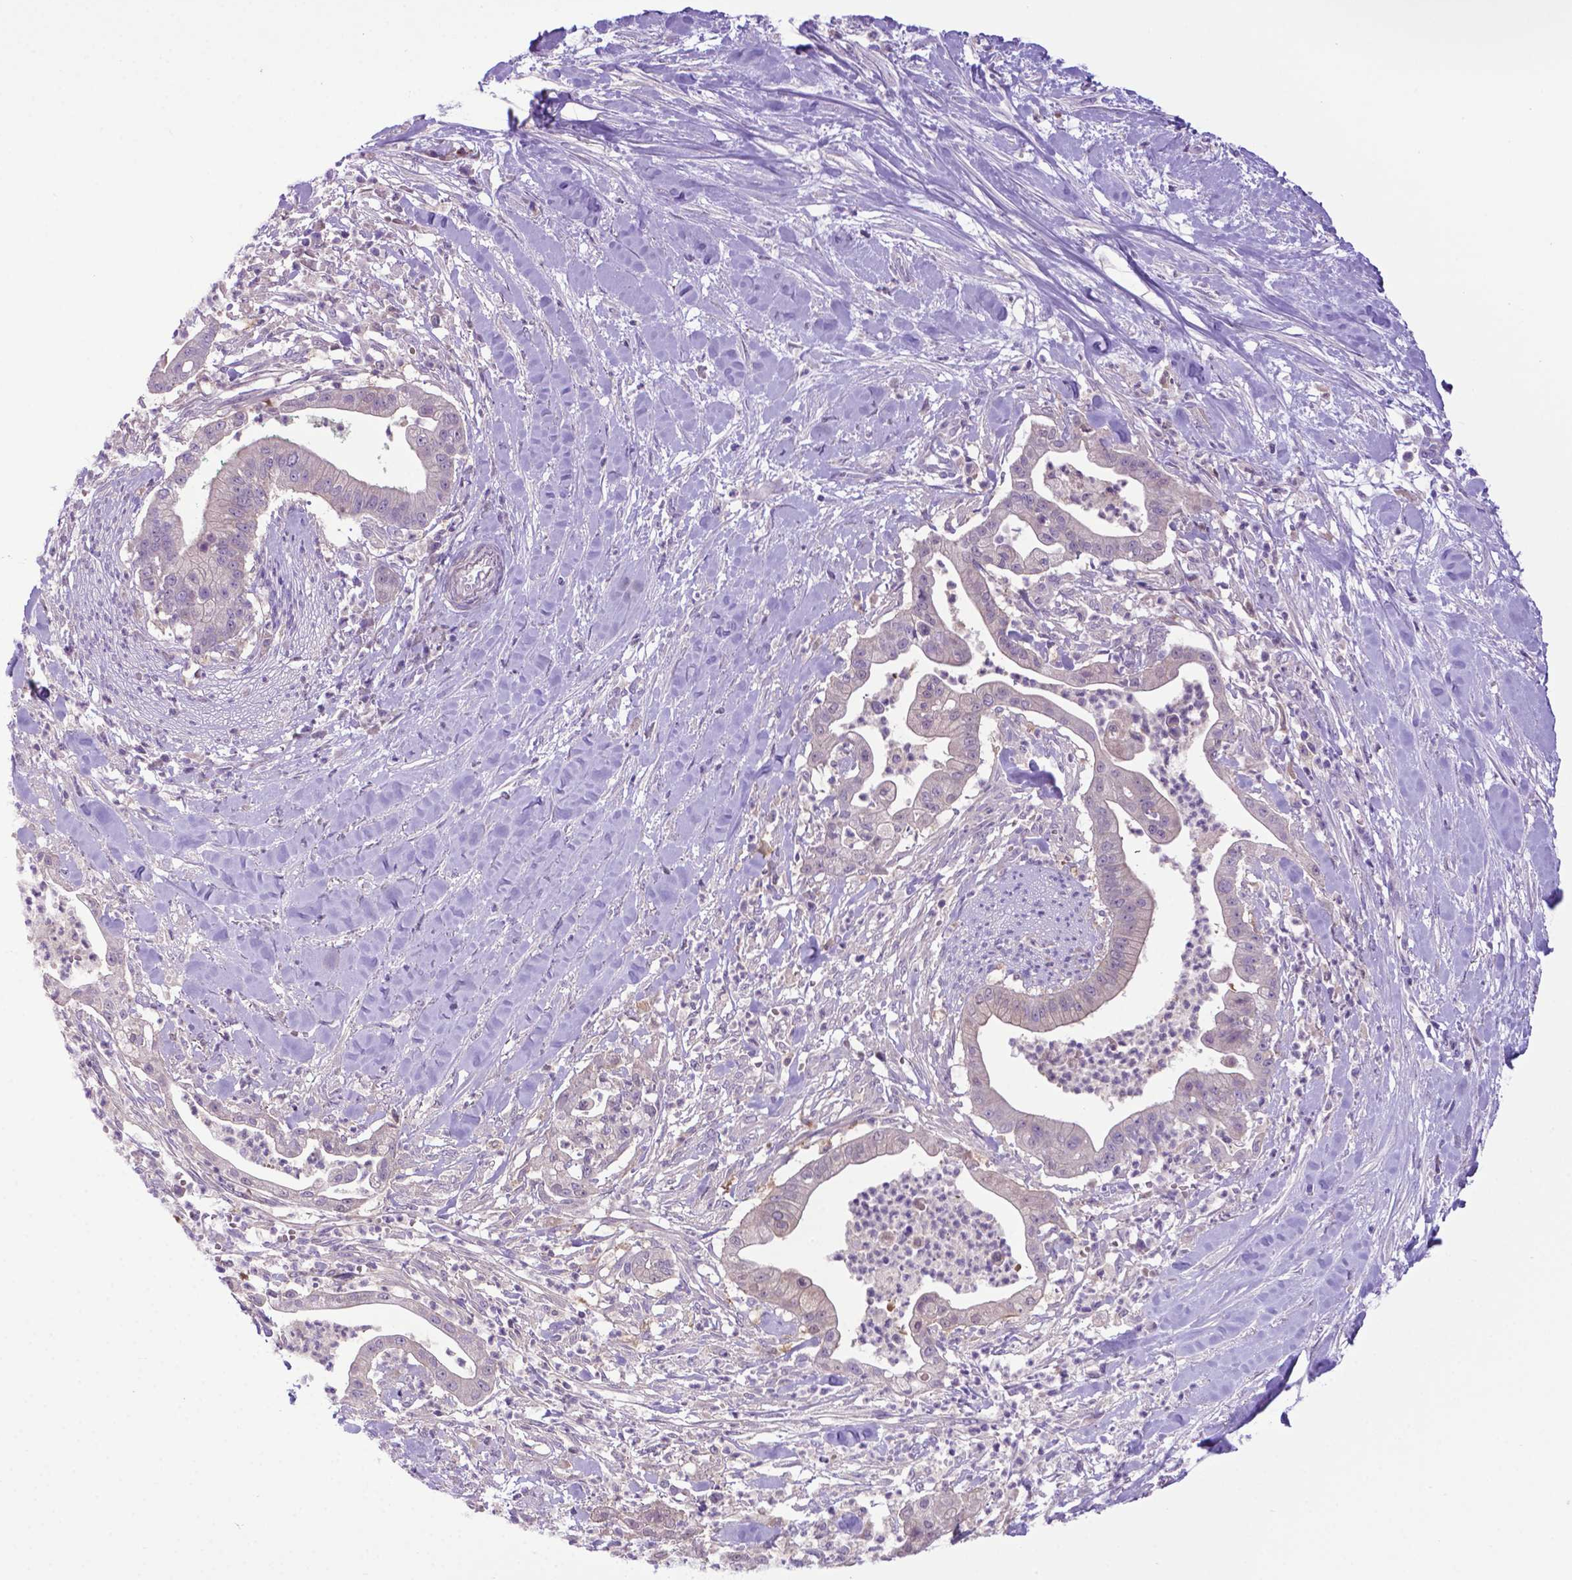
{"staining": {"intensity": "negative", "quantity": "none", "location": "none"}, "tissue": "pancreatic cancer", "cell_type": "Tumor cells", "image_type": "cancer", "snomed": [{"axis": "morphology", "description": "Normal tissue, NOS"}, {"axis": "morphology", "description": "Adenocarcinoma, NOS"}, {"axis": "topography", "description": "Lymph node"}, {"axis": "topography", "description": "Pancreas"}], "caption": "High magnification brightfield microscopy of pancreatic adenocarcinoma stained with DAB (3,3'-diaminobenzidine) (brown) and counterstained with hematoxylin (blue): tumor cells show no significant positivity.", "gene": "ADRA2B", "patient": {"sex": "female", "age": 58}}